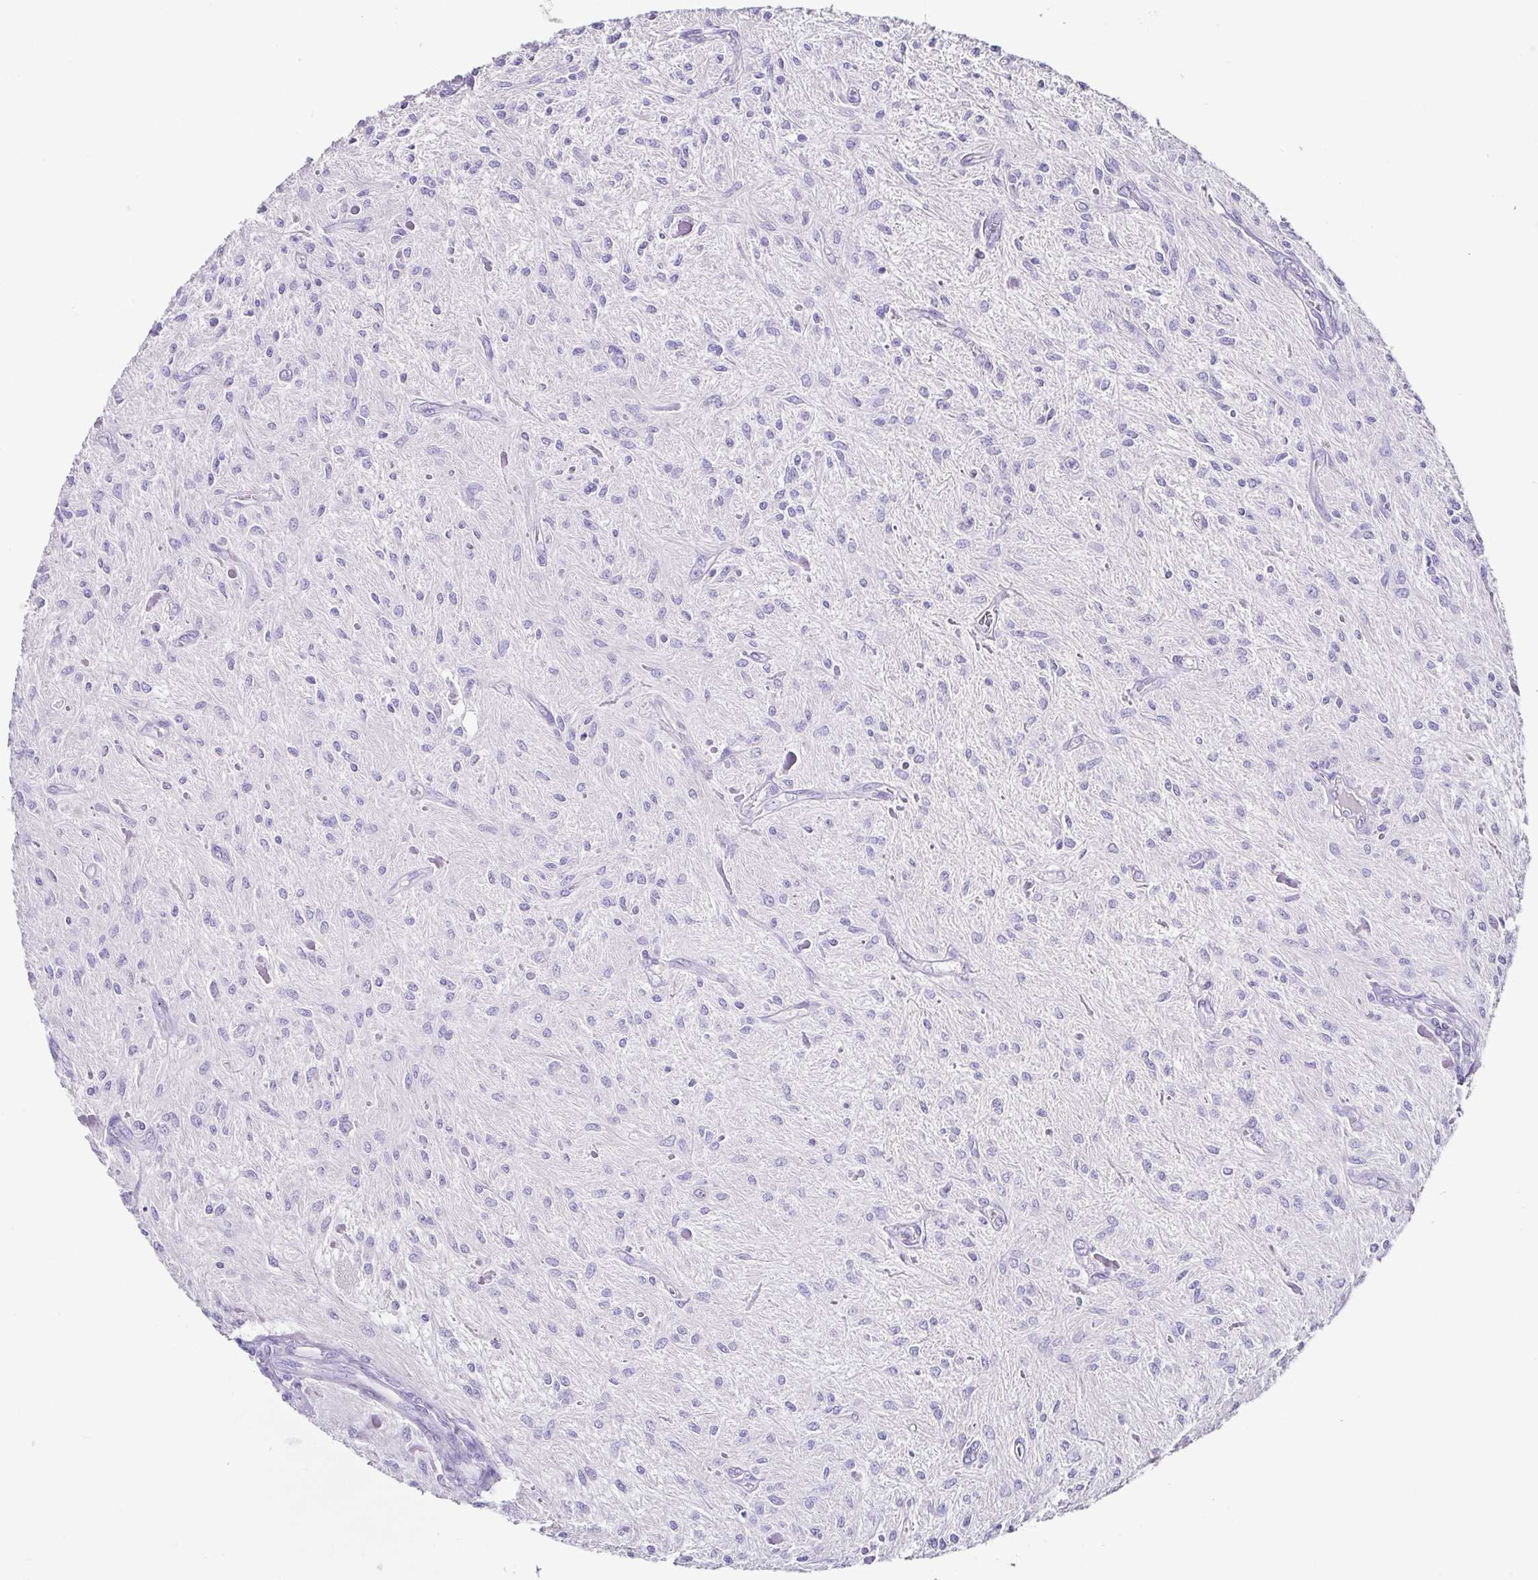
{"staining": {"intensity": "negative", "quantity": "none", "location": "none"}, "tissue": "glioma", "cell_type": "Tumor cells", "image_type": "cancer", "snomed": [{"axis": "morphology", "description": "Glioma, malignant, Low grade"}, {"axis": "topography", "description": "Cerebellum"}], "caption": "Immunohistochemistry of malignant glioma (low-grade) shows no positivity in tumor cells.", "gene": "TNNT2", "patient": {"sex": "female", "age": 14}}